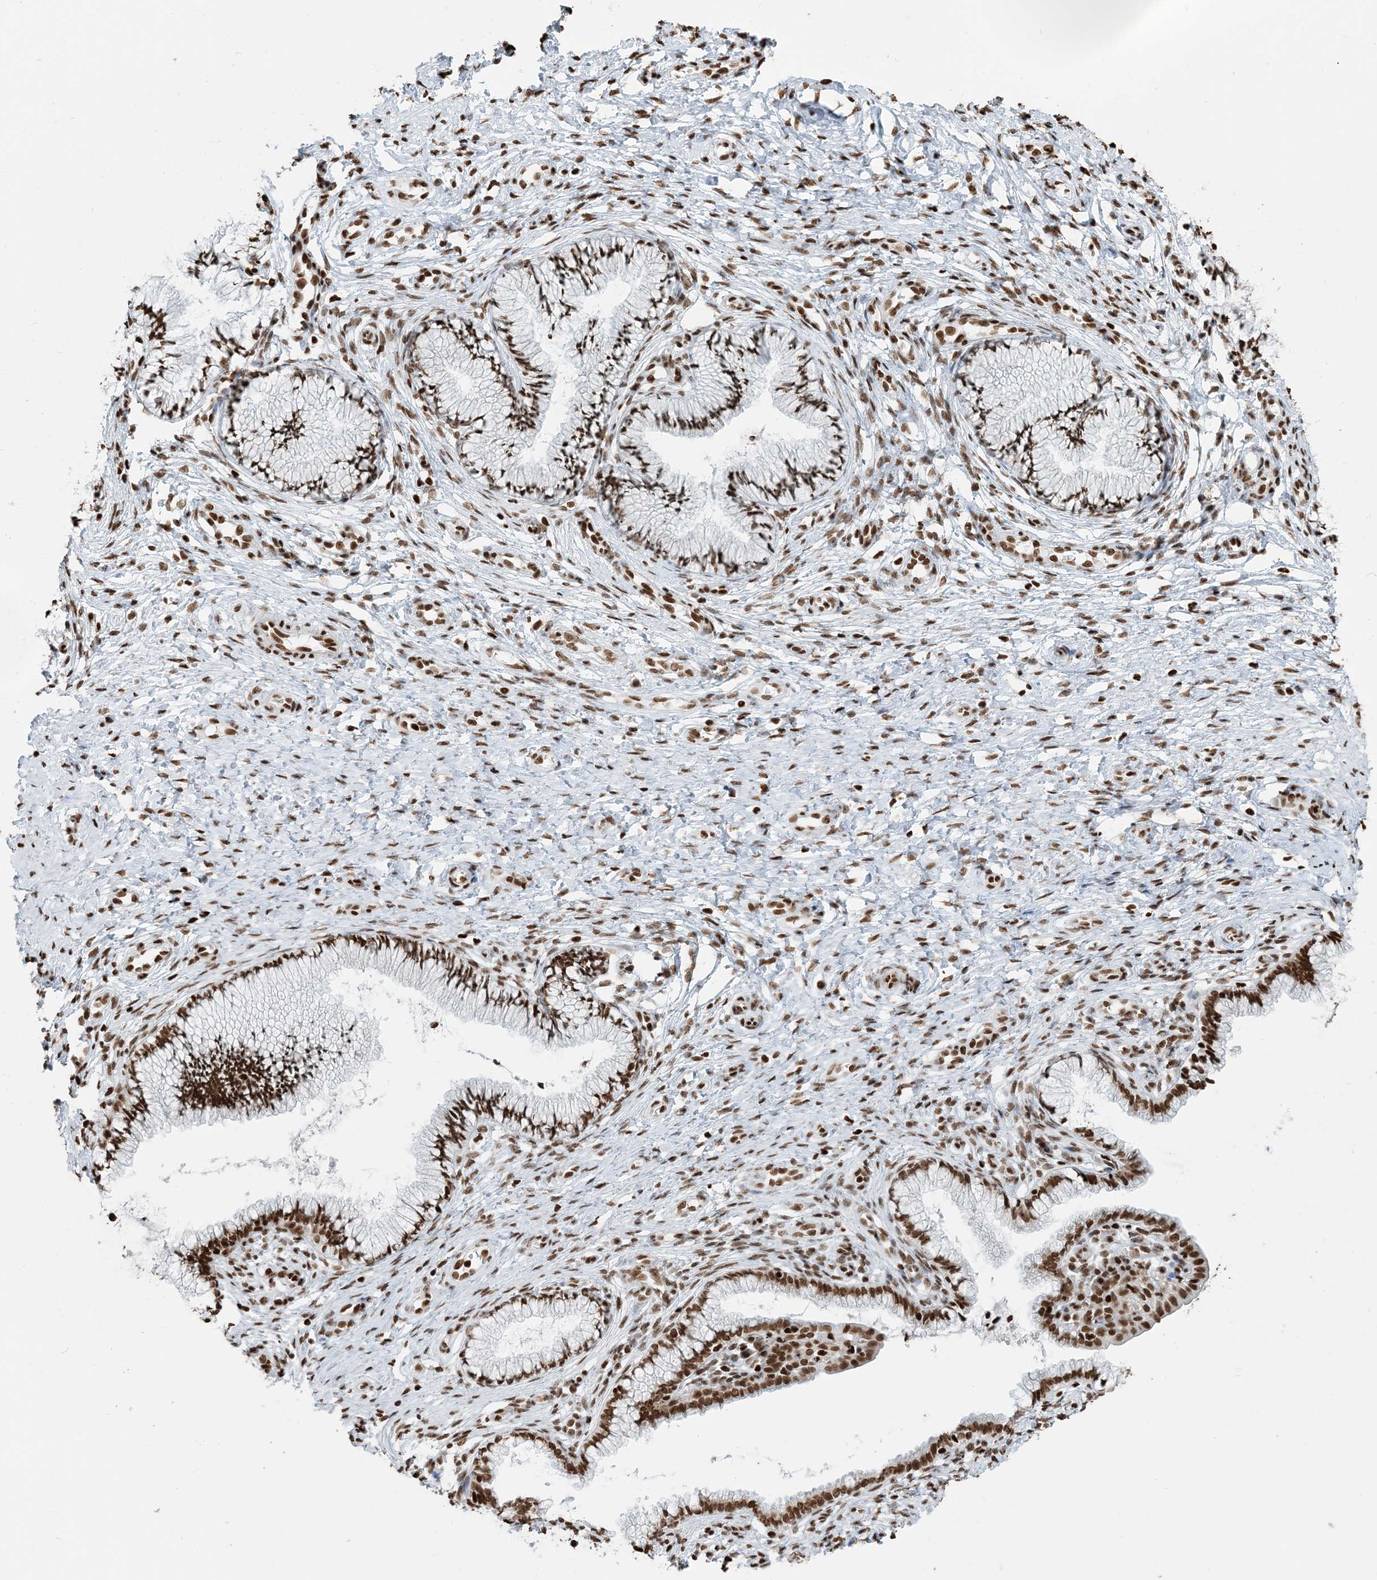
{"staining": {"intensity": "strong", "quantity": ">75%", "location": "nuclear"}, "tissue": "cervix", "cell_type": "Glandular cells", "image_type": "normal", "snomed": [{"axis": "morphology", "description": "Normal tissue, NOS"}, {"axis": "topography", "description": "Cervix"}], "caption": "Strong nuclear positivity is seen in about >75% of glandular cells in benign cervix. (Stains: DAB in brown, nuclei in blue, Microscopy: brightfield microscopy at high magnification).", "gene": "H3", "patient": {"sex": "female", "age": 36}}